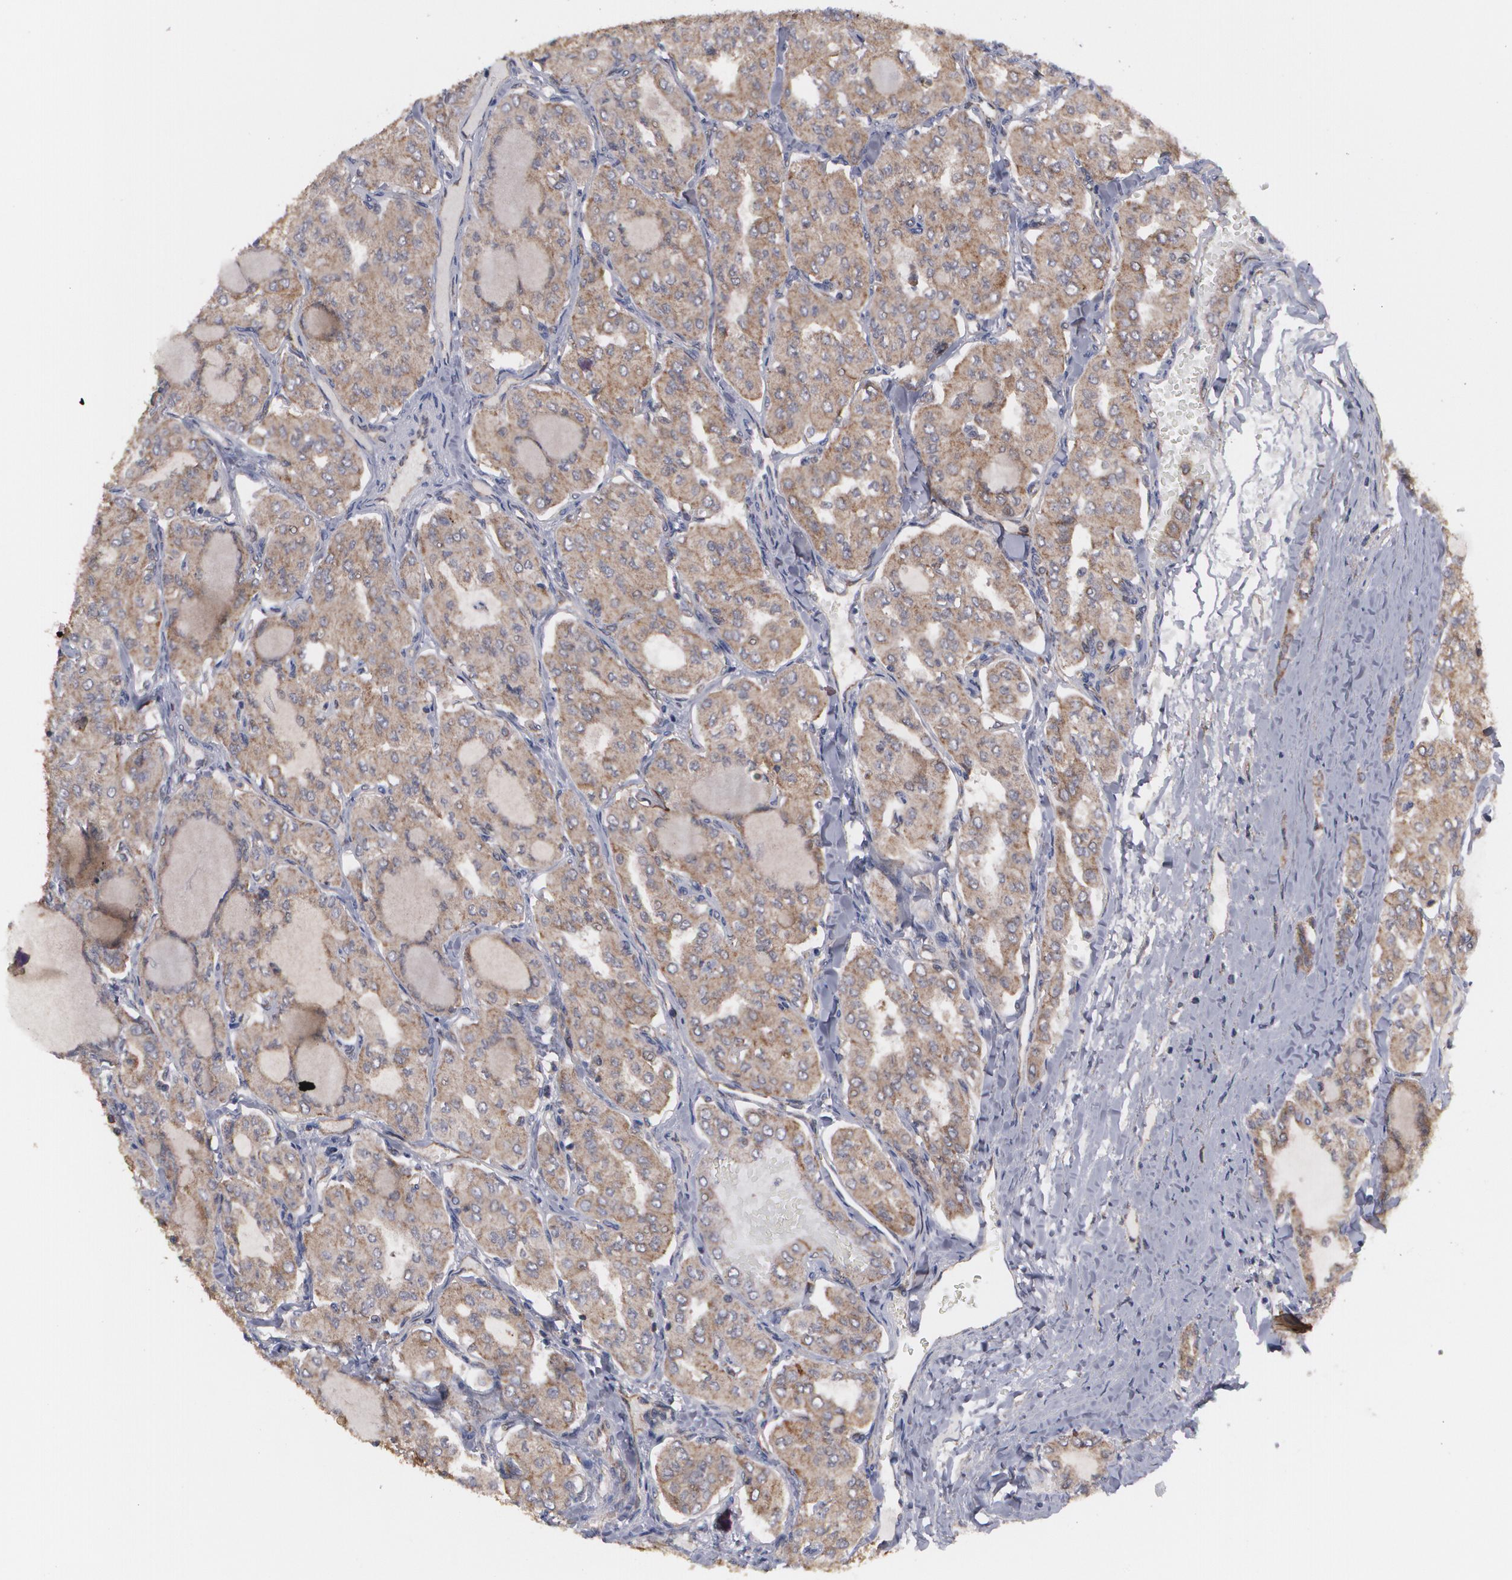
{"staining": {"intensity": "moderate", "quantity": ">75%", "location": "cytoplasmic/membranous"}, "tissue": "thyroid cancer", "cell_type": "Tumor cells", "image_type": "cancer", "snomed": [{"axis": "morphology", "description": "Papillary adenocarcinoma, NOS"}, {"axis": "topography", "description": "Thyroid gland"}], "caption": "A histopathology image showing moderate cytoplasmic/membranous positivity in about >75% of tumor cells in papillary adenocarcinoma (thyroid), as visualized by brown immunohistochemical staining.", "gene": "BMP6", "patient": {"sex": "male", "age": 20}}